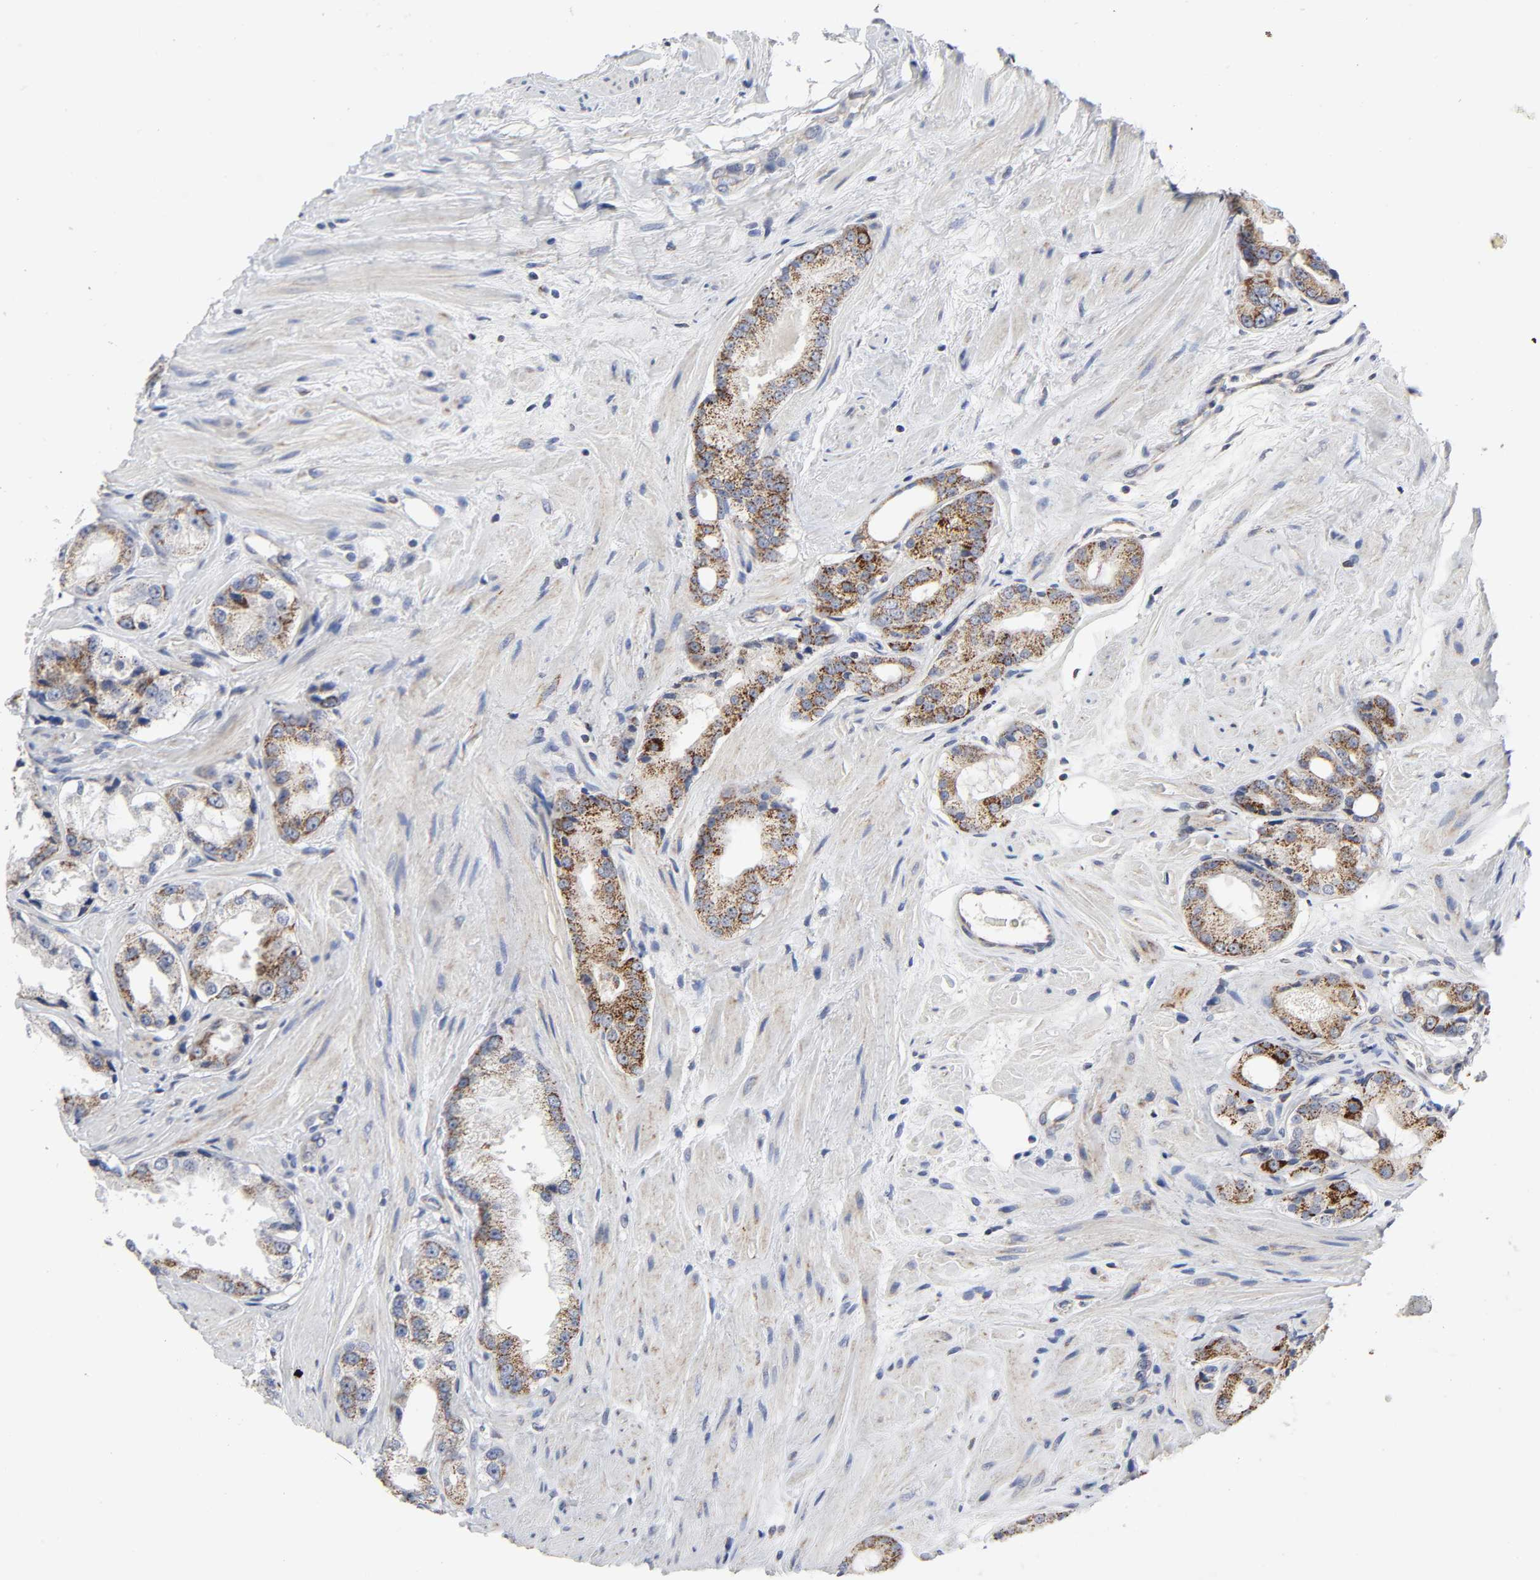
{"staining": {"intensity": "moderate", "quantity": "25%-75%", "location": "cytoplasmic/membranous"}, "tissue": "prostate cancer", "cell_type": "Tumor cells", "image_type": "cancer", "snomed": [{"axis": "morphology", "description": "Adenocarcinoma, Medium grade"}, {"axis": "topography", "description": "Prostate"}], "caption": "IHC staining of prostate cancer, which demonstrates medium levels of moderate cytoplasmic/membranous expression in approximately 25%-75% of tumor cells indicating moderate cytoplasmic/membranous protein staining. The staining was performed using DAB (3,3'-diaminobenzidine) (brown) for protein detection and nuclei were counterstained in hematoxylin (blue).", "gene": "AOPEP", "patient": {"sex": "male", "age": 60}}